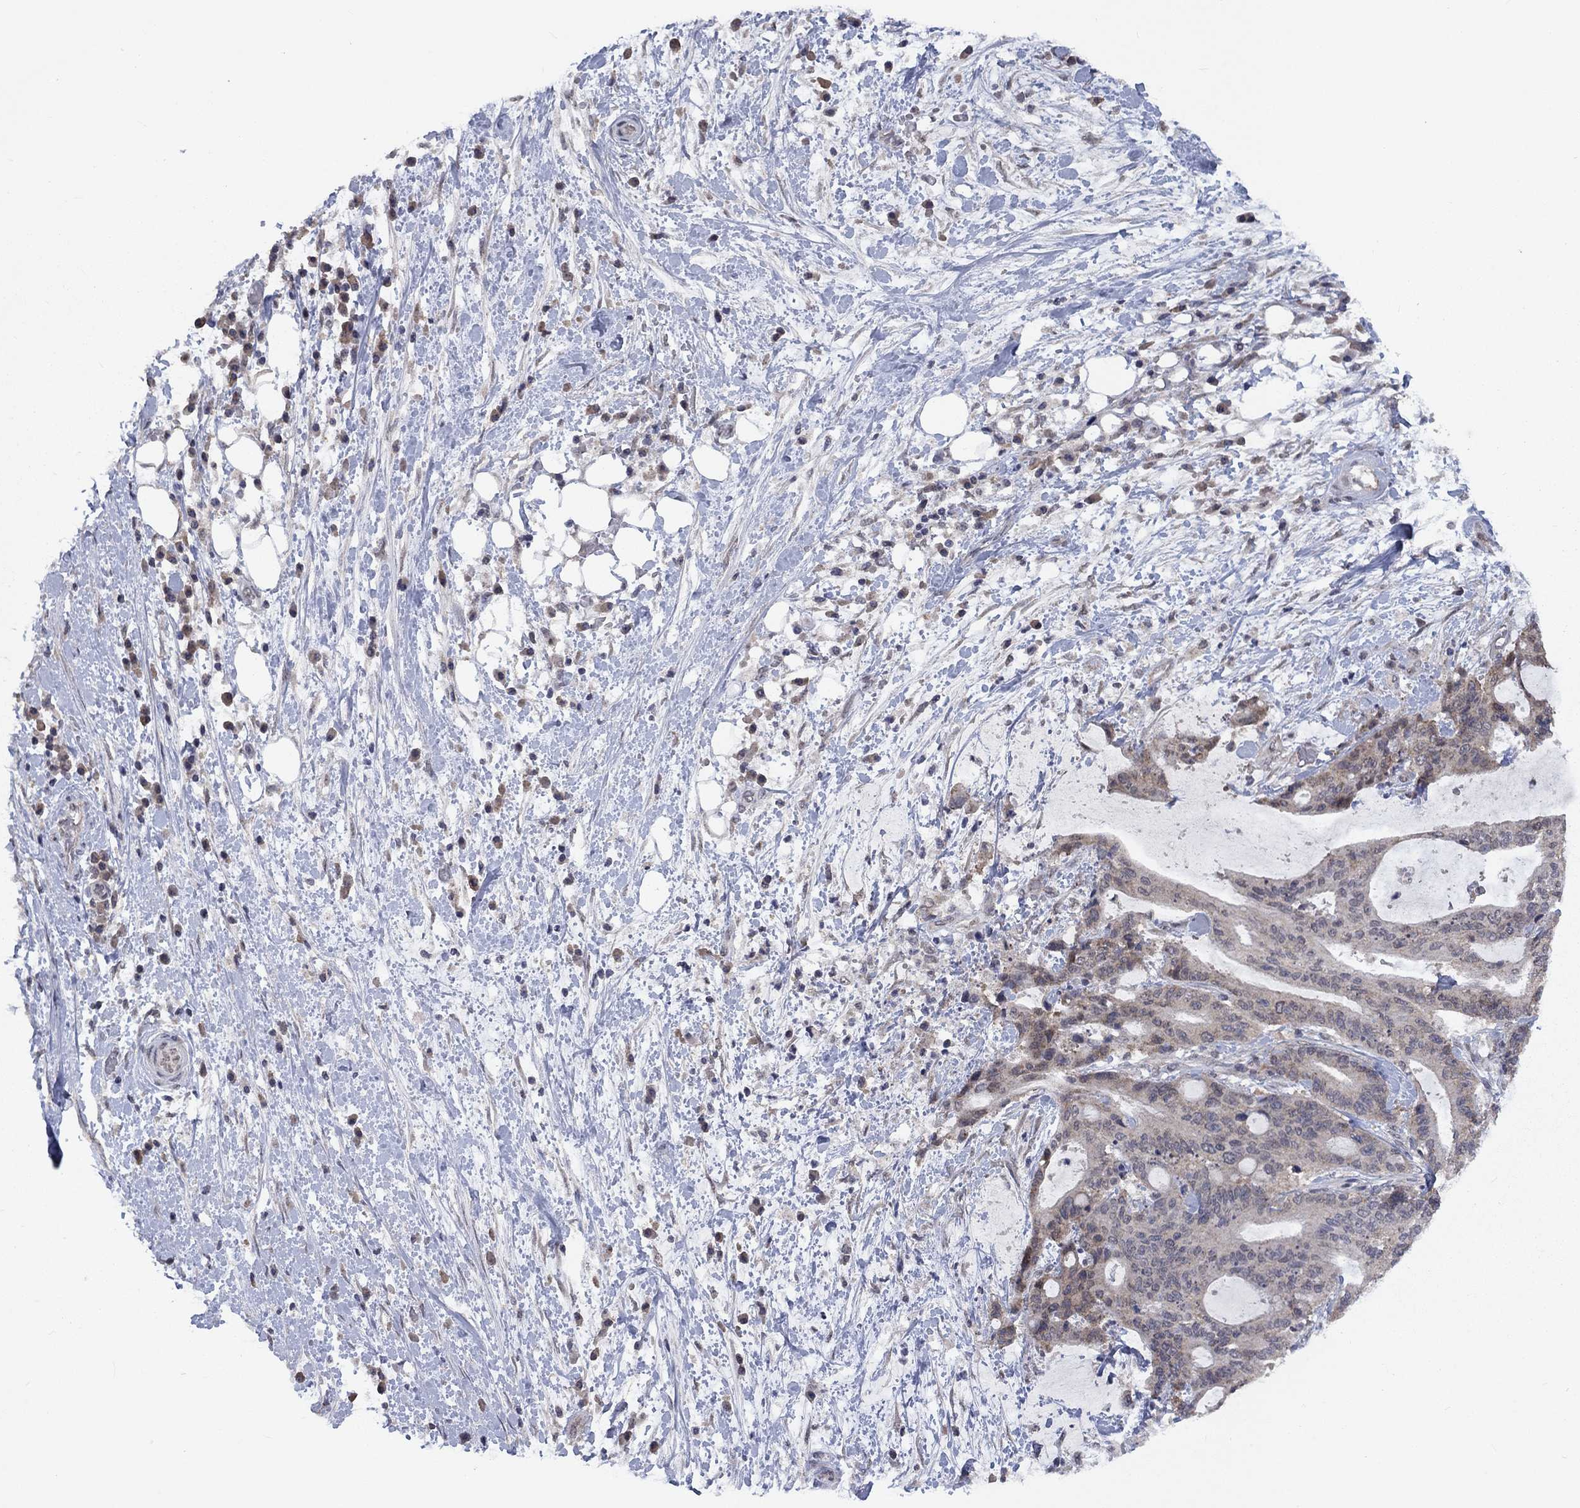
{"staining": {"intensity": "weak", "quantity": "<25%", "location": "cytoplasmic/membranous"}, "tissue": "liver cancer", "cell_type": "Tumor cells", "image_type": "cancer", "snomed": [{"axis": "morphology", "description": "Cholangiocarcinoma"}, {"axis": "topography", "description": "Liver"}], "caption": "This is an immunohistochemistry micrograph of human liver cholangiocarcinoma. There is no staining in tumor cells.", "gene": "SPATA33", "patient": {"sex": "female", "age": 73}}